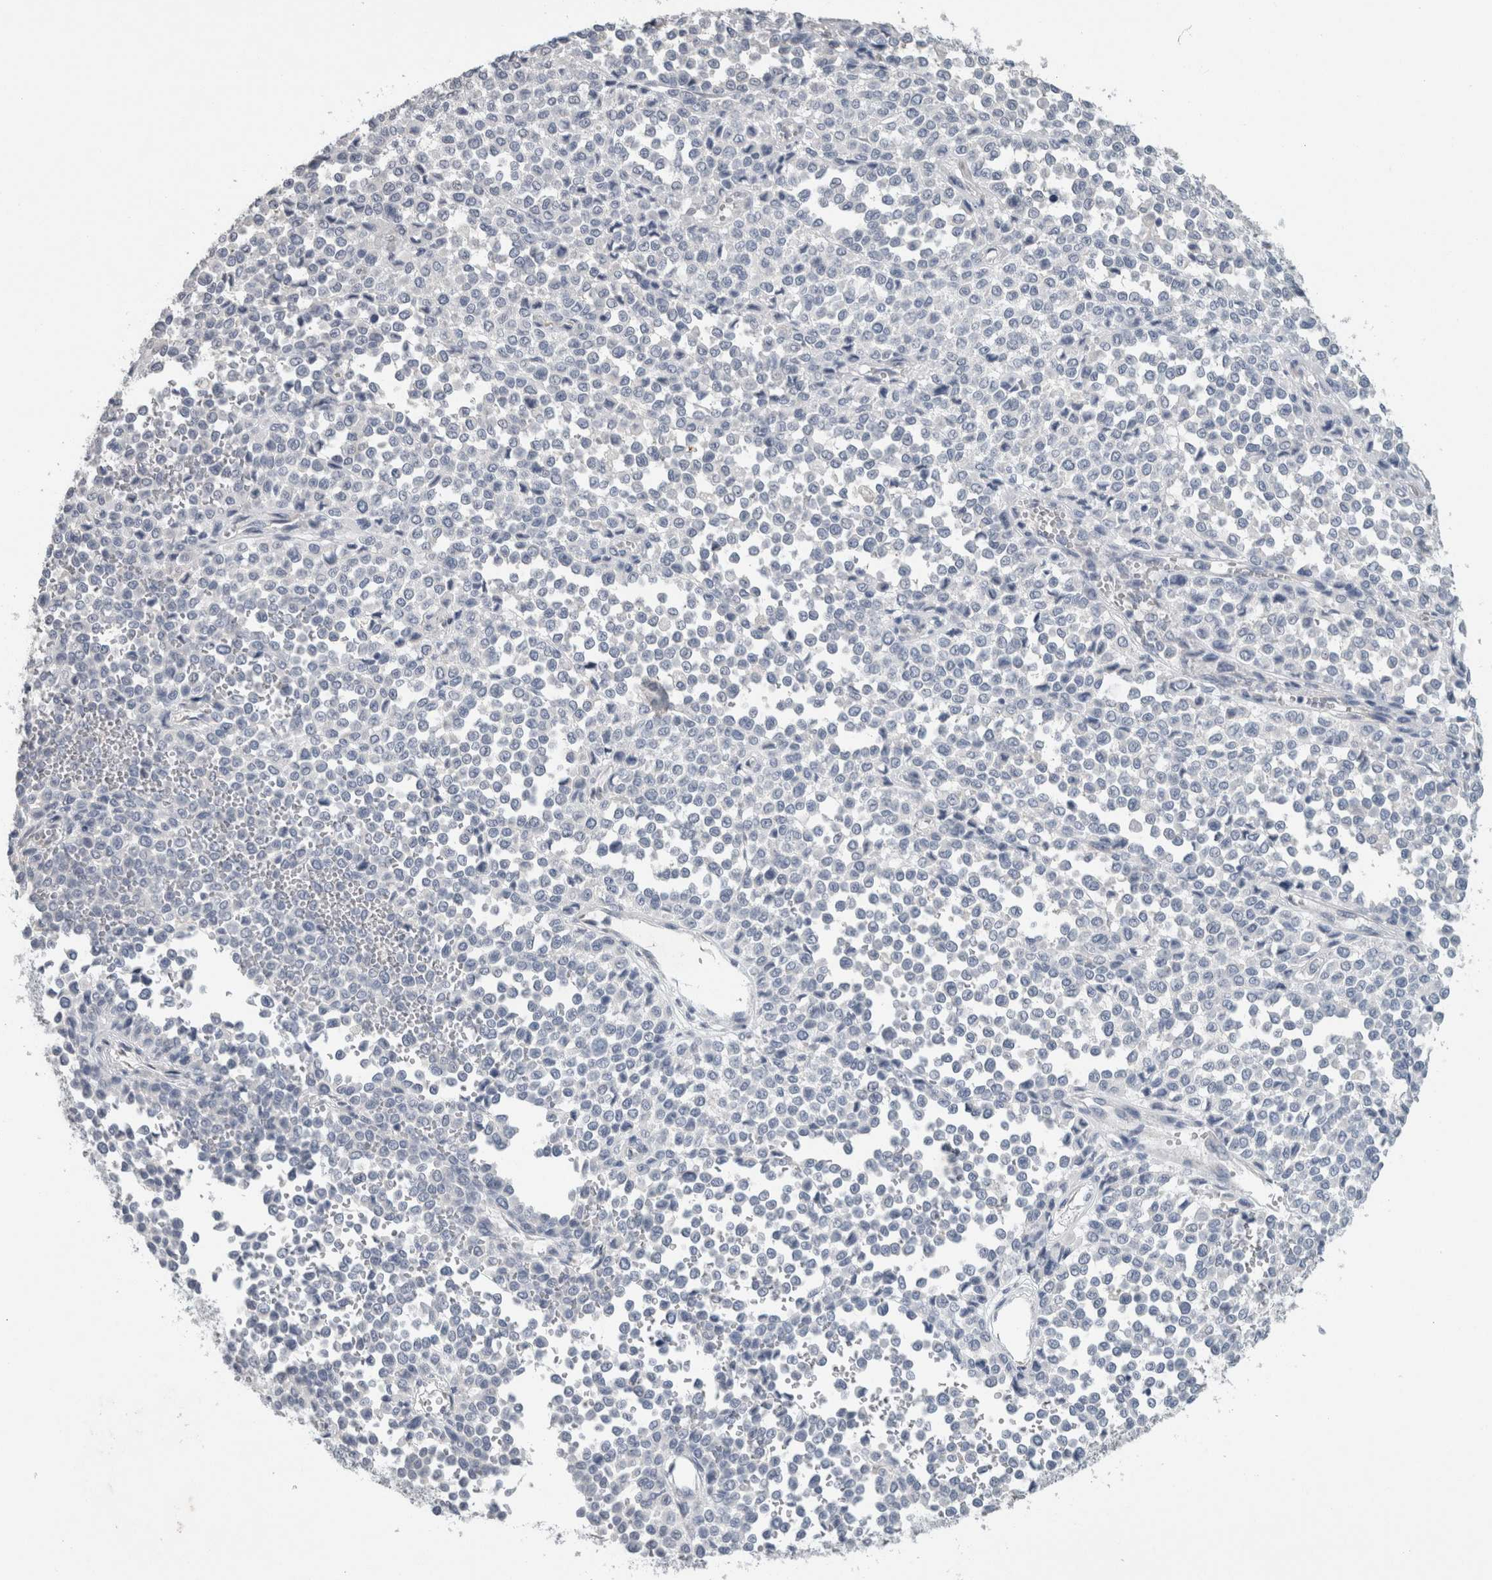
{"staining": {"intensity": "negative", "quantity": "none", "location": "none"}, "tissue": "melanoma", "cell_type": "Tumor cells", "image_type": "cancer", "snomed": [{"axis": "morphology", "description": "Malignant melanoma, Metastatic site"}, {"axis": "topography", "description": "Pancreas"}], "caption": "Immunohistochemistry histopathology image of neoplastic tissue: melanoma stained with DAB (3,3'-diaminobenzidine) displays no significant protein positivity in tumor cells. (DAB IHC visualized using brightfield microscopy, high magnification).", "gene": "NEFM", "patient": {"sex": "female", "age": 30}}